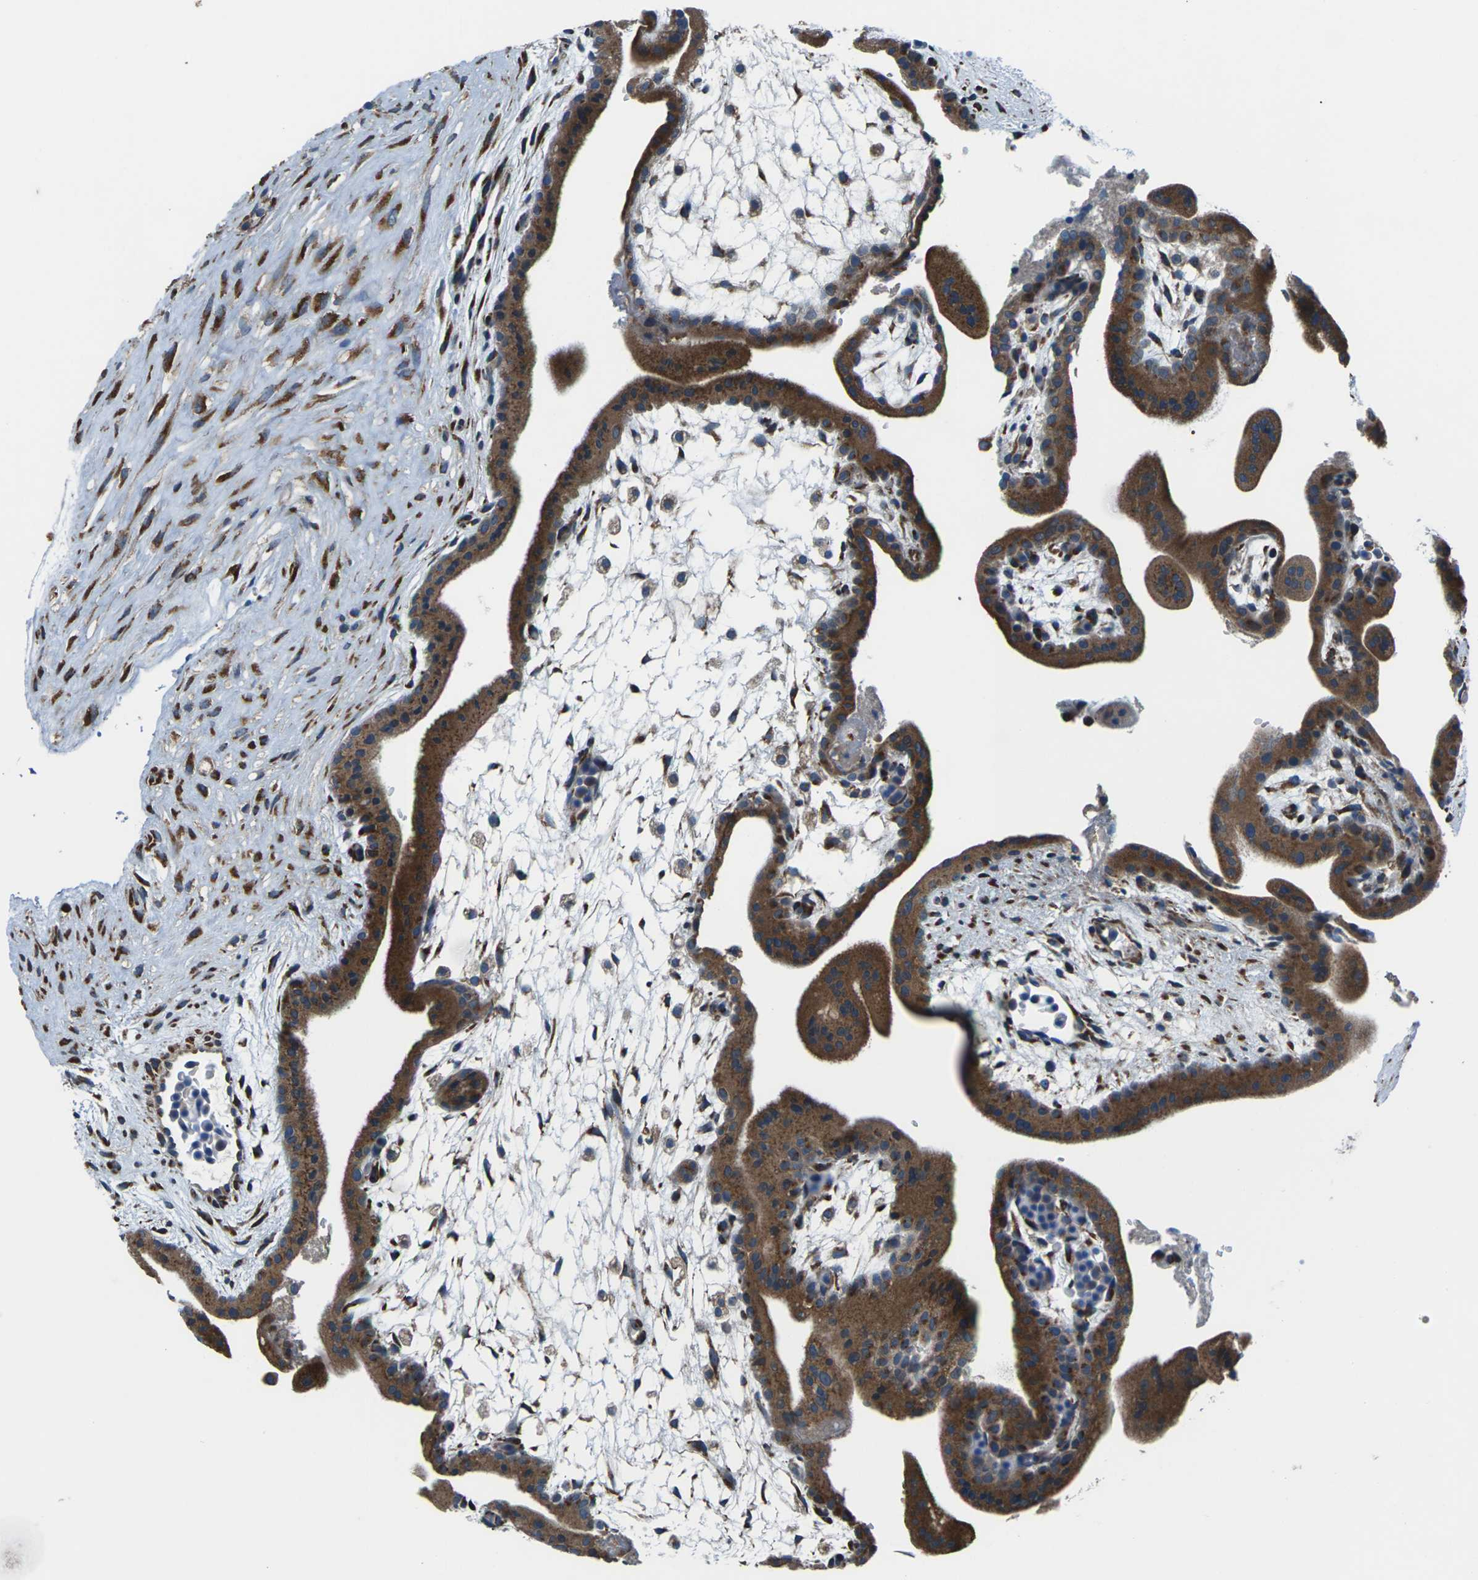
{"staining": {"intensity": "strong", "quantity": ">75%", "location": "cytoplasmic/membranous"}, "tissue": "placenta", "cell_type": "Trophoblastic cells", "image_type": "normal", "snomed": [{"axis": "morphology", "description": "Normal tissue, NOS"}, {"axis": "topography", "description": "Placenta"}], "caption": "Protein staining of benign placenta shows strong cytoplasmic/membranous staining in approximately >75% of trophoblastic cells. Using DAB (brown) and hematoxylin (blue) stains, captured at high magnification using brightfield microscopy.", "gene": "GABRP", "patient": {"sex": "female", "age": 35}}